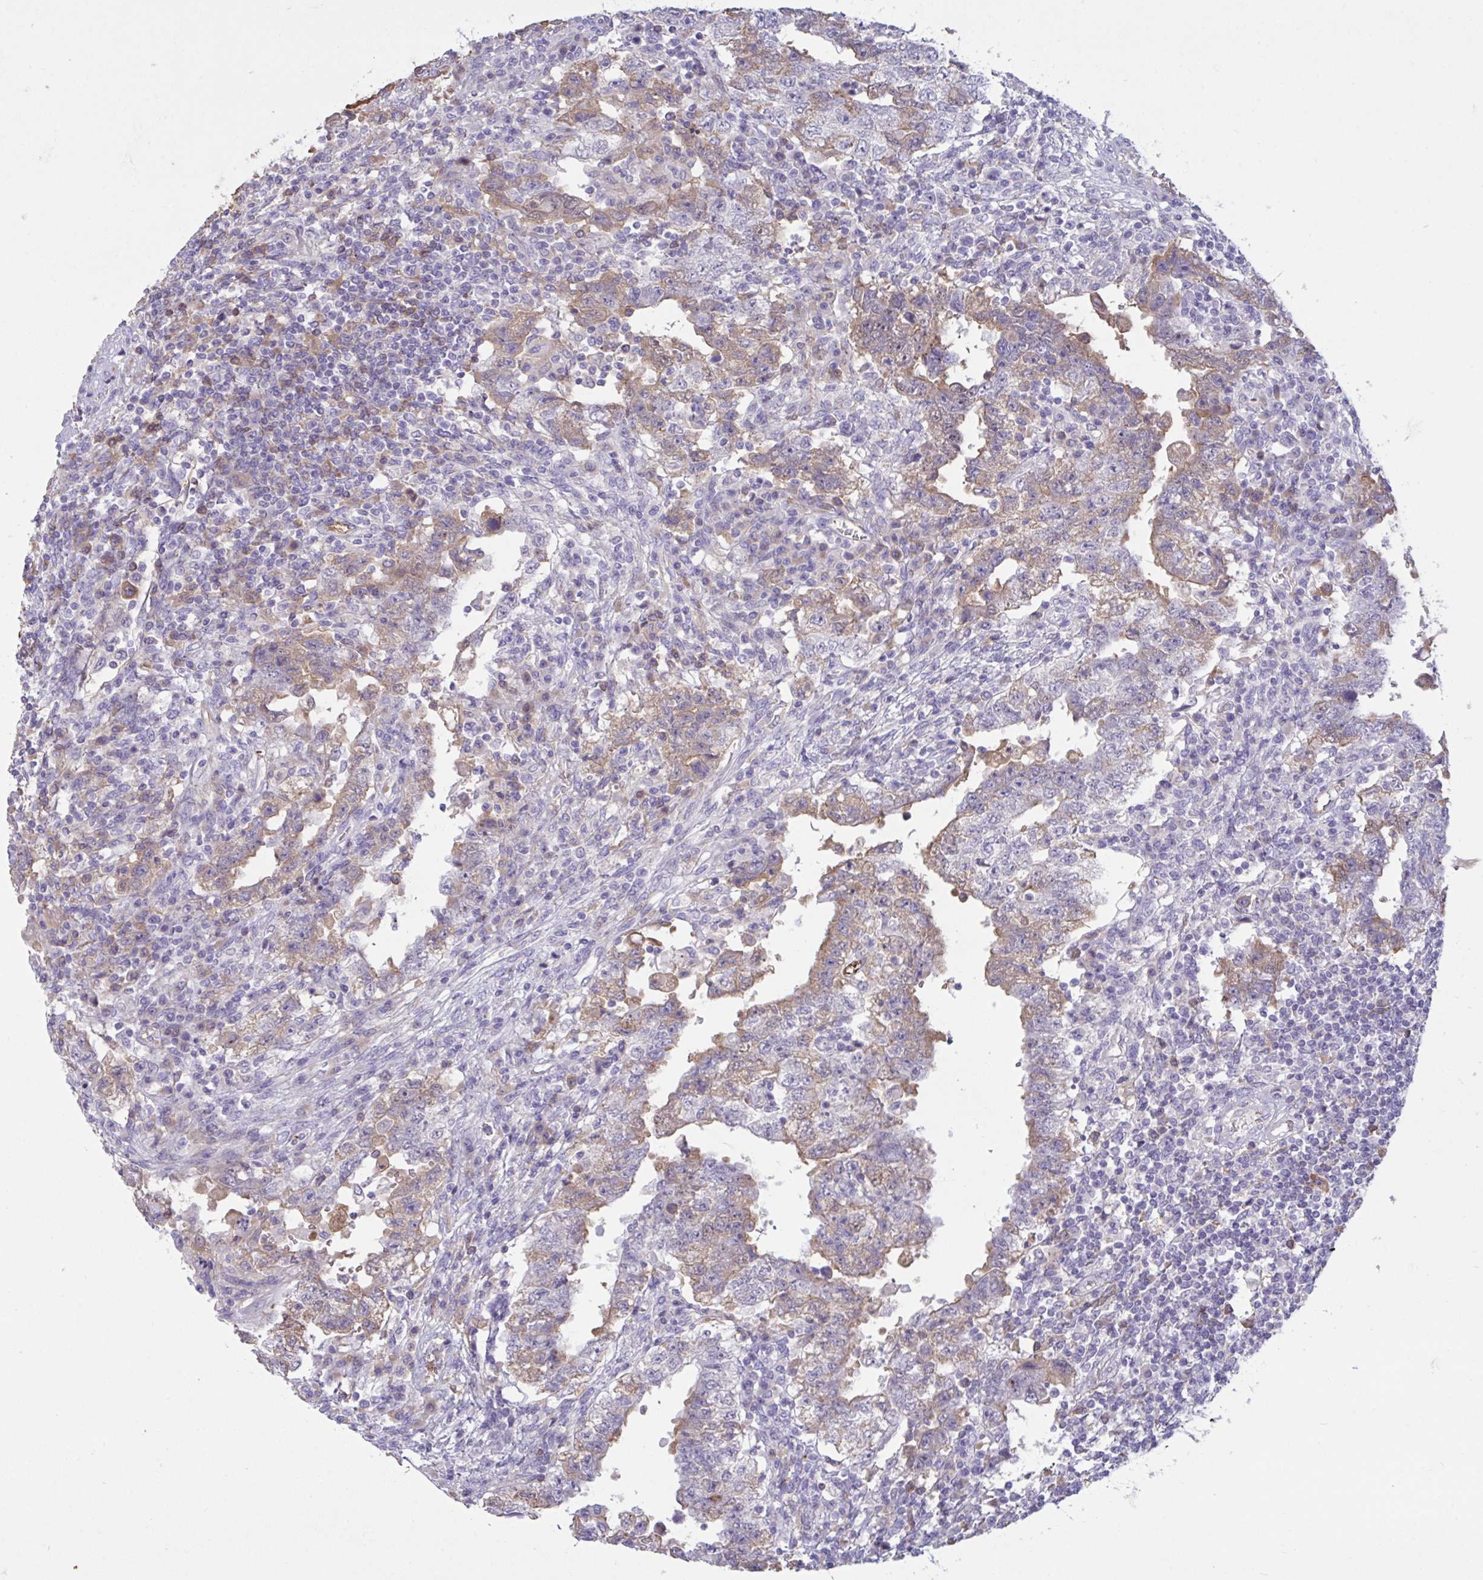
{"staining": {"intensity": "weak", "quantity": "25%-75%", "location": "cytoplasmic/membranous"}, "tissue": "testis cancer", "cell_type": "Tumor cells", "image_type": "cancer", "snomed": [{"axis": "morphology", "description": "Carcinoma, Embryonal, NOS"}, {"axis": "topography", "description": "Testis"}], "caption": "A histopathology image showing weak cytoplasmic/membranous expression in approximately 25%-75% of tumor cells in testis embryonal carcinoma, as visualized by brown immunohistochemical staining.", "gene": "IL1R1", "patient": {"sex": "male", "age": 26}}